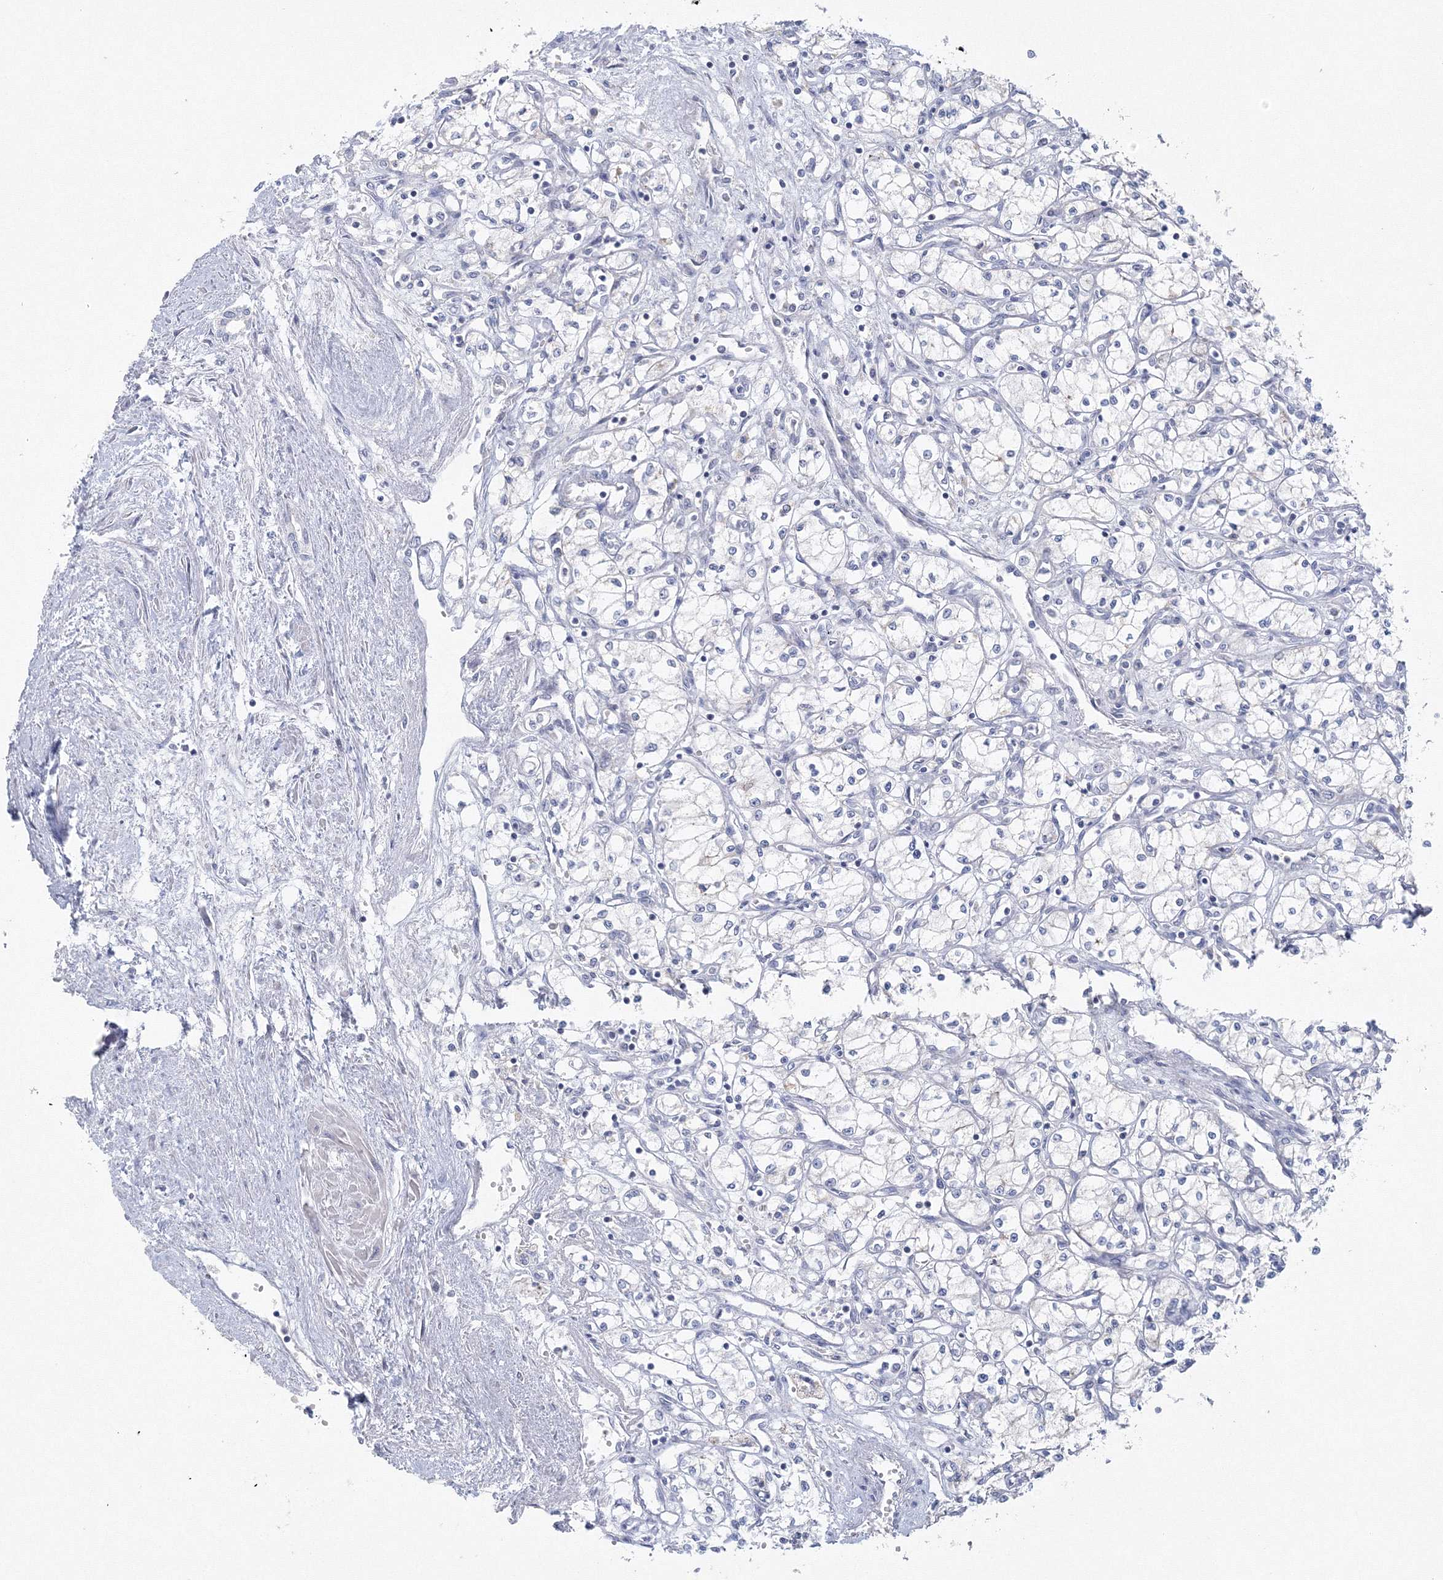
{"staining": {"intensity": "negative", "quantity": "none", "location": "none"}, "tissue": "renal cancer", "cell_type": "Tumor cells", "image_type": "cancer", "snomed": [{"axis": "morphology", "description": "Adenocarcinoma, NOS"}, {"axis": "topography", "description": "Kidney"}], "caption": "This is an IHC image of human adenocarcinoma (renal). There is no positivity in tumor cells.", "gene": "NIPAL1", "patient": {"sex": "male", "age": 59}}